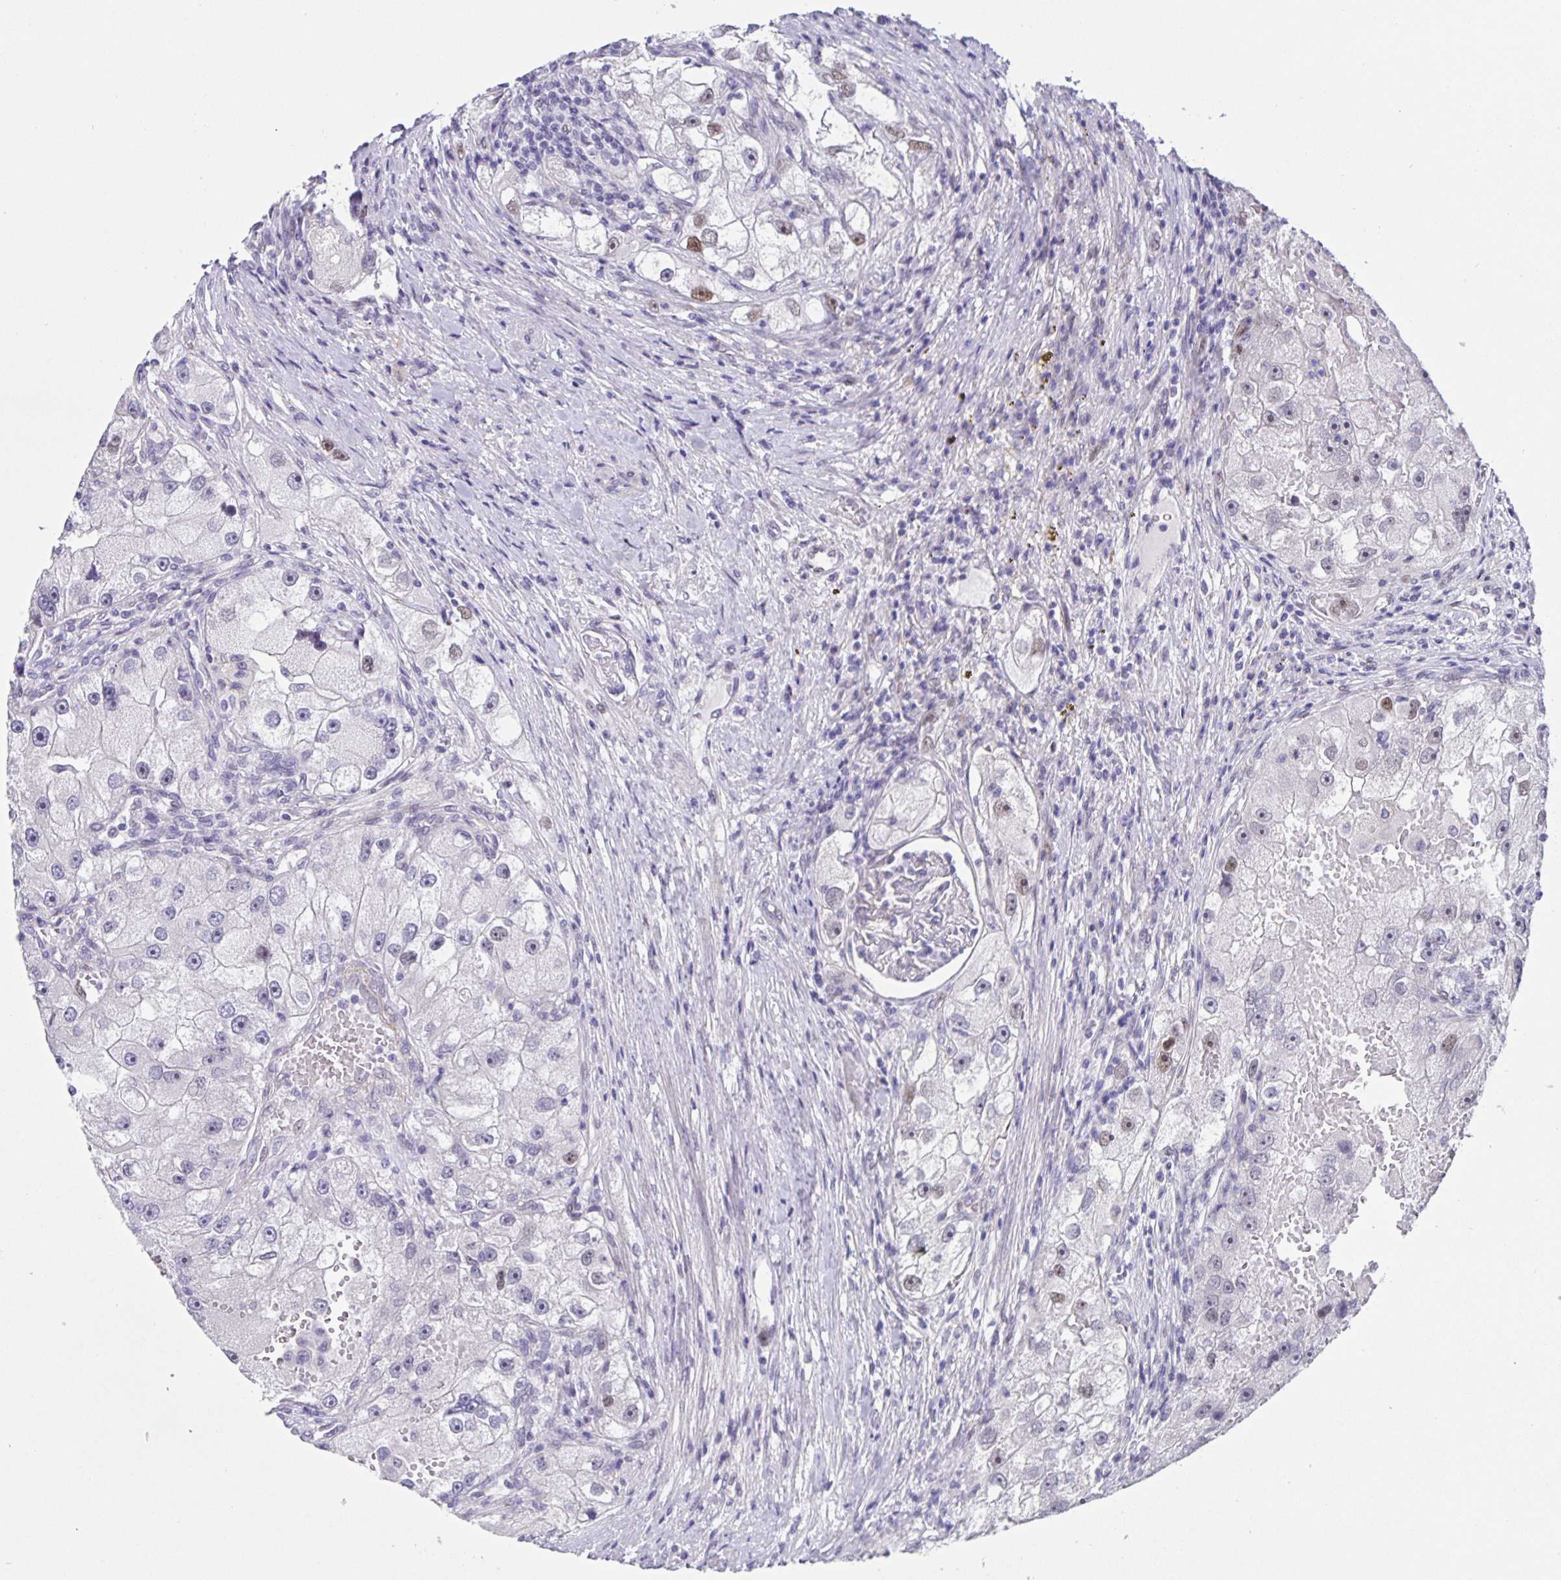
{"staining": {"intensity": "weak", "quantity": "<25%", "location": "nuclear"}, "tissue": "renal cancer", "cell_type": "Tumor cells", "image_type": "cancer", "snomed": [{"axis": "morphology", "description": "Adenocarcinoma, NOS"}, {"axis": "topography", "description": "Kidney"}], "caption": "Tumor cells are negative for brown protein staining in adenocarcinoma (renal).", "gene": "FOSL2", "patient": {"sex": "male", "age": 63}}